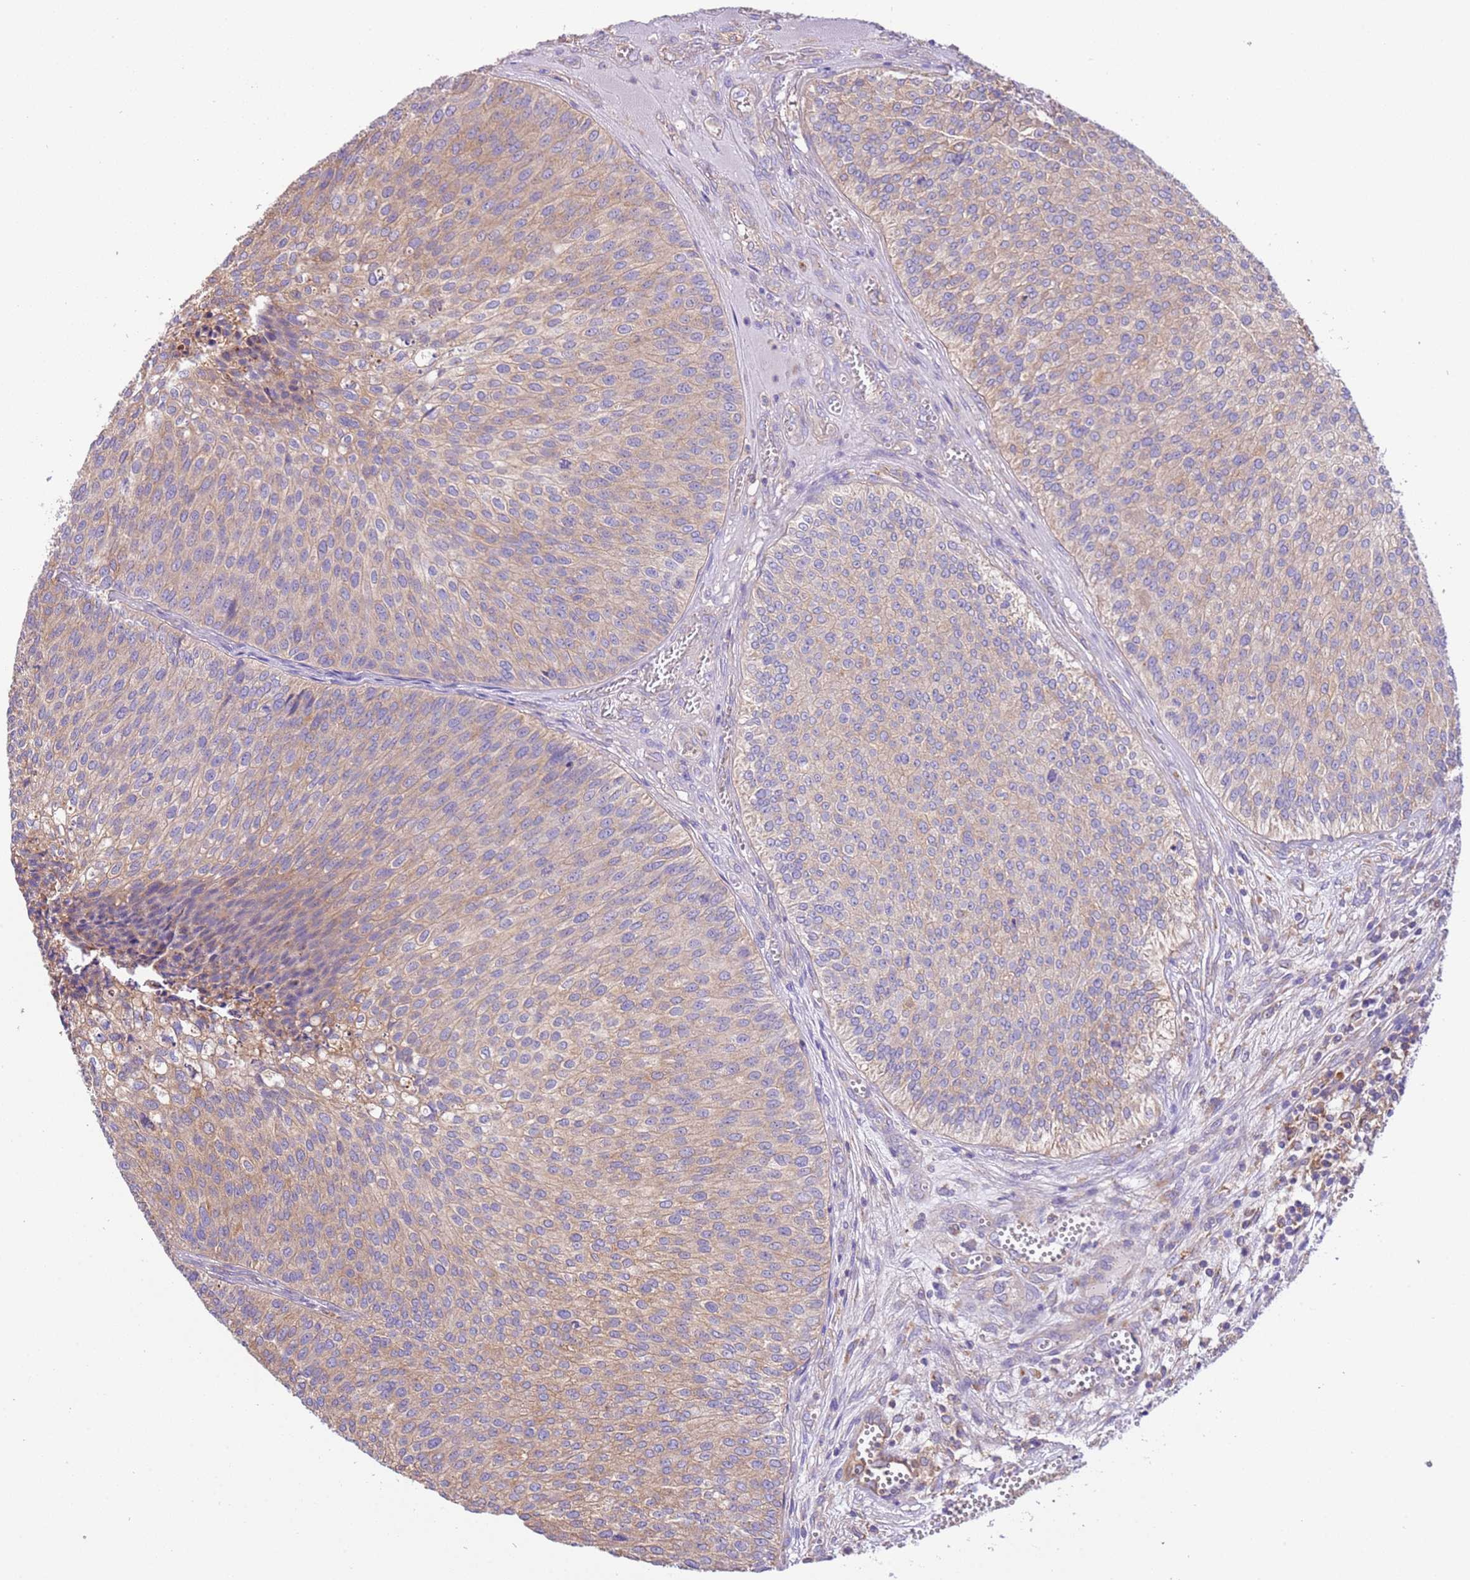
{"staining": {"intensity": "moderate", "quantity": "25%-75%", "location": "cytoplasmic/membranous"}, "tissue": "urothelial cancer", "cell_type": "Tumor cells", "image_type": "cancer", "snomed": [{"axis": "morphology", "description": "Urothelial carcinoma, Low grade"}, {"axis": "topography", "description": "Urinary bladder"}], "caption": "Tumor cells exhibit medium levels of moderate cytoplasmic/membranous expression in about 25%-75% of cells in urothelial cancer. The staining is performed using DAB (3,3'-diaminobenzidine) brown chromogen to label protein expression. The nuclei are counter-stained blue using hematoxylin.", "gene": "NAALADL1", "patient": {"sex": "male", "age": 84}}